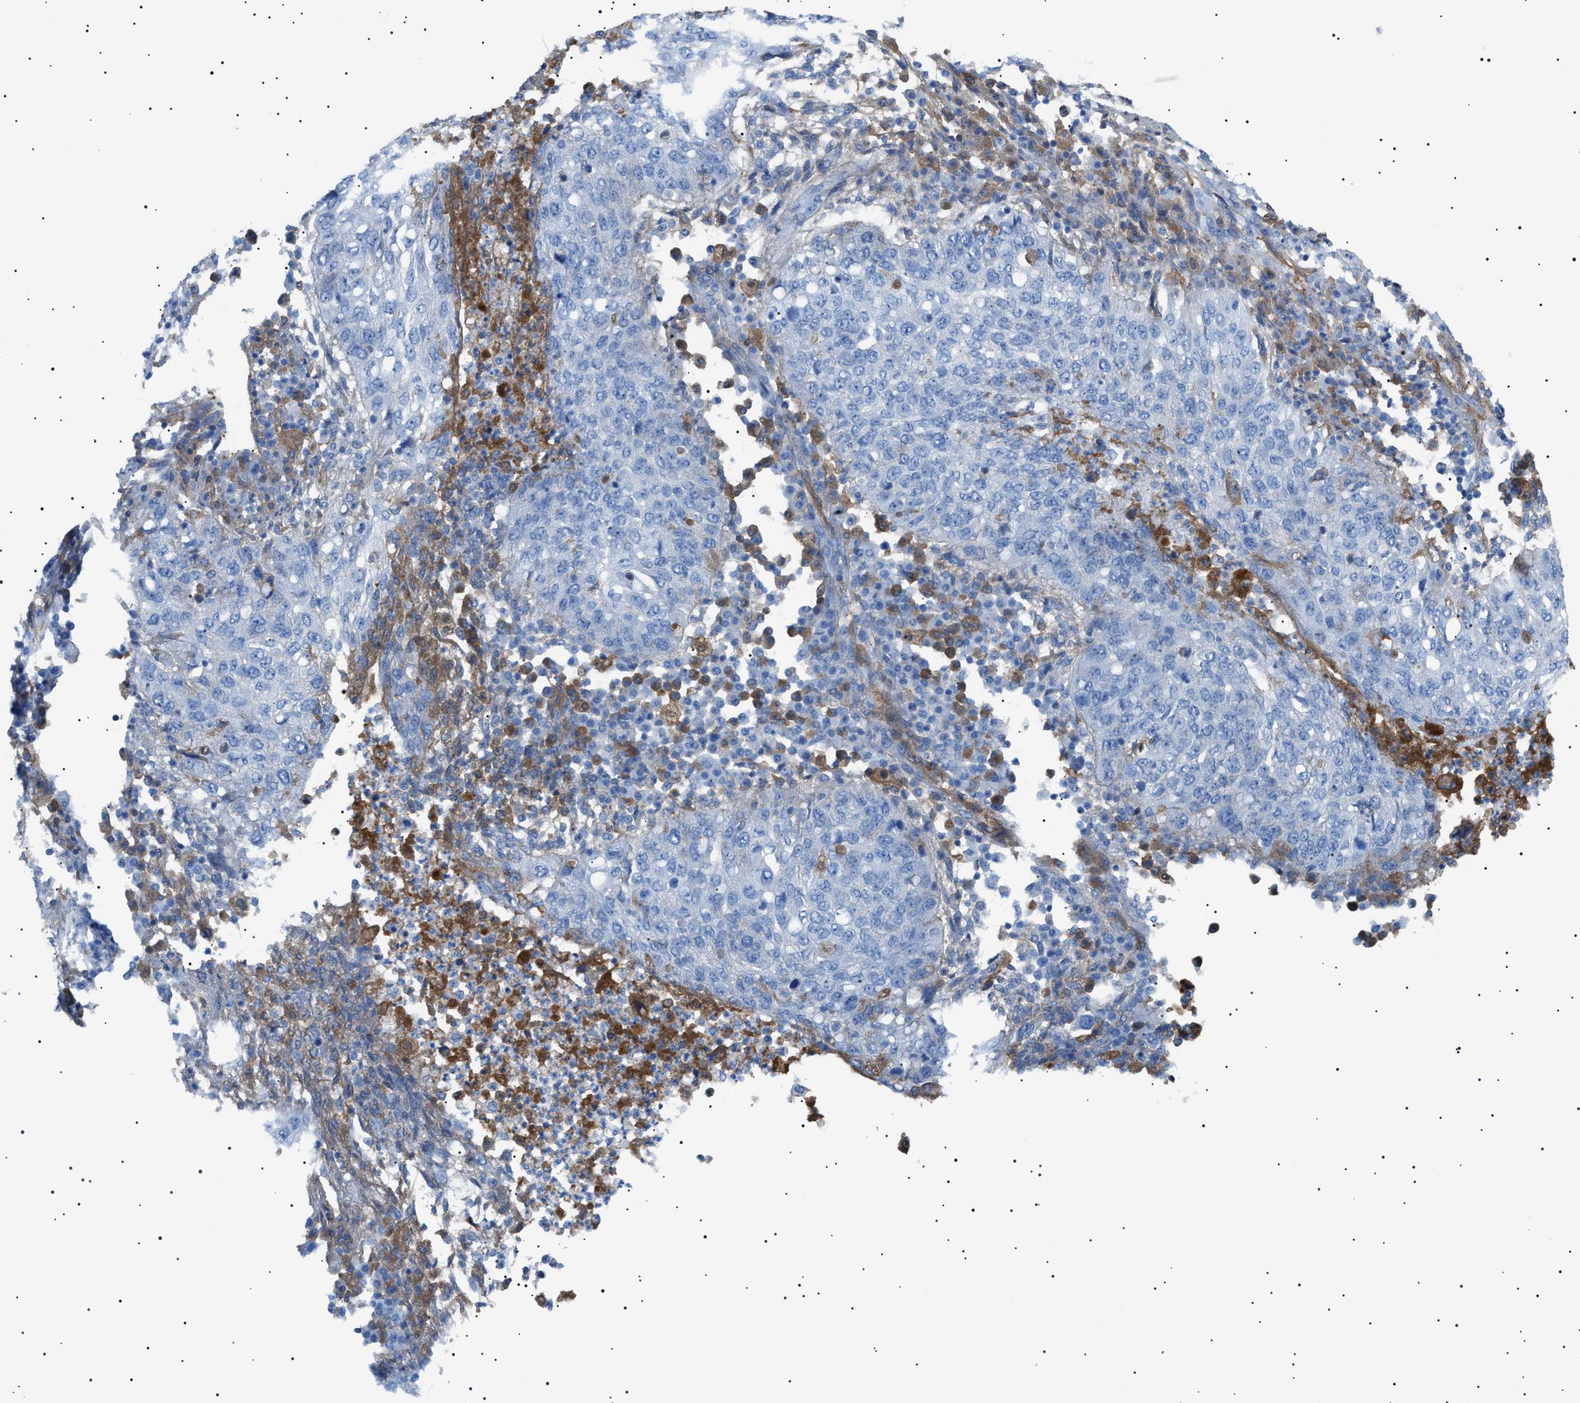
{"staining": {"intensity": "moderate", "quantity": "<25%", "location": "nuclear"}, "tissue": "lung cancer", "cell_type": "Tumor cells", "image_type": "cancer", "snomed": [{"axis": "morphology", "description": "Squamous cell carcinoma, NOS"}, {"axis": "topography", "description": "Lung"}], "caption": "Squamous cell carcinoma (lung) stained with DAB (3,3'-diaminobenzidine) IHC exhibits low levels of moderate nuclear expression in approximately <25% of tumor cells.", "gene": "LPA", "patient": {"sex": "female", "age": 63}}